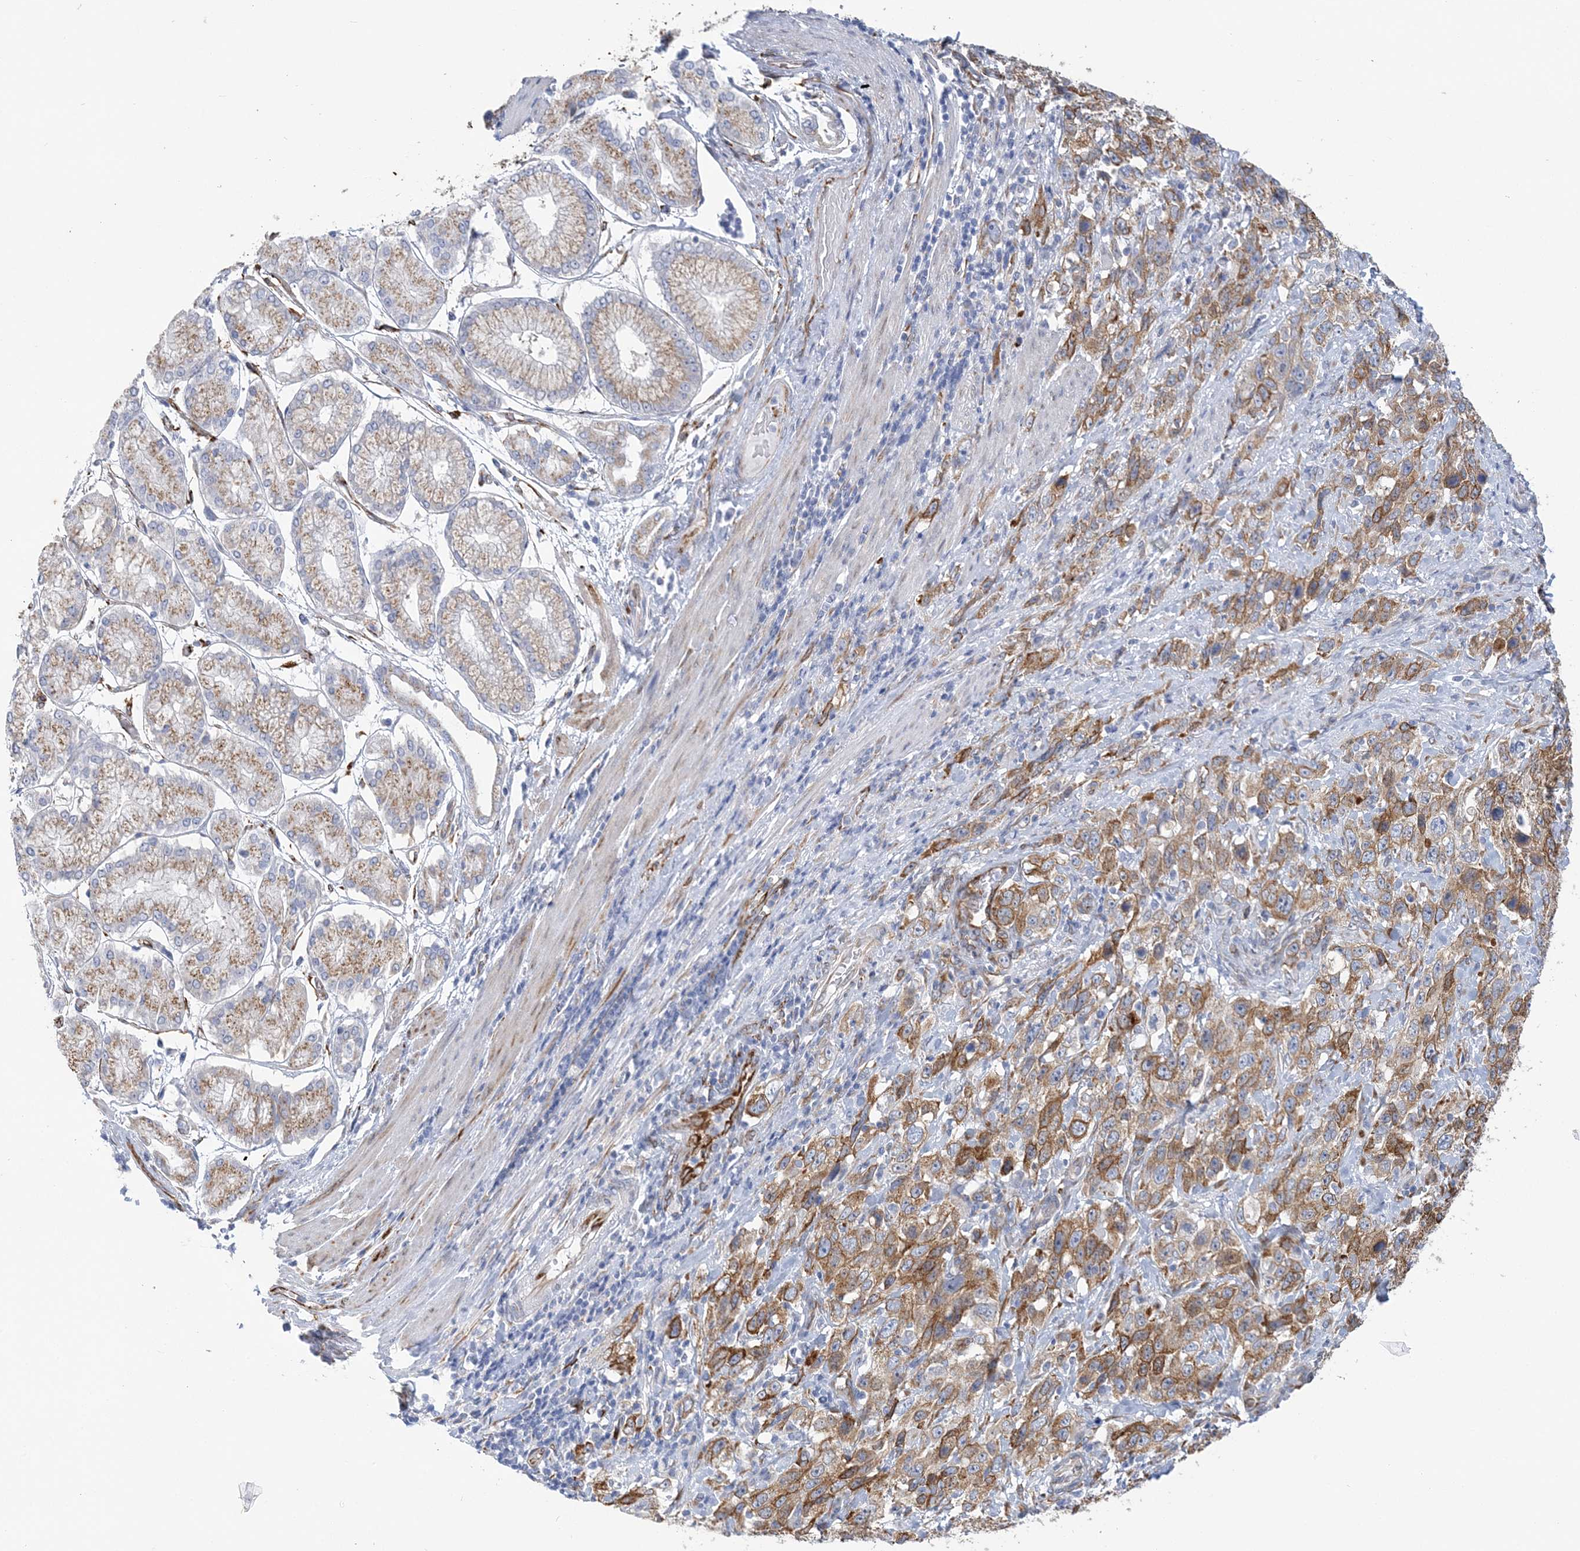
{"staining": {"intensity": "moderate", "quantity": ">75%", "location": "cytoplasmic/membranous"}, "tissue": "stomach cancer", "cell_type": "Tumor cells", "image_type": "cancer", "snomed": [{"axis": "morphology", "description": "Normal tissue, NOS"}, {"axis": "morphology", "description": "Adenocarcinoma, NOS"}, {"axis": "topography", "description": "Lymph node"}, {"axis": "topography", "description": "Stomach"}], "caption": "Adenocarcinoma (stomach) stained with DAB (3,3'-diaminobenzidine) IHC demonstrates medium levels of moderate cytoplasmic/membranous expression in approximately >75% of tumor cells.", "gene": "PLEKHG4B", "patient": {"sex": "male", "age": 48}}